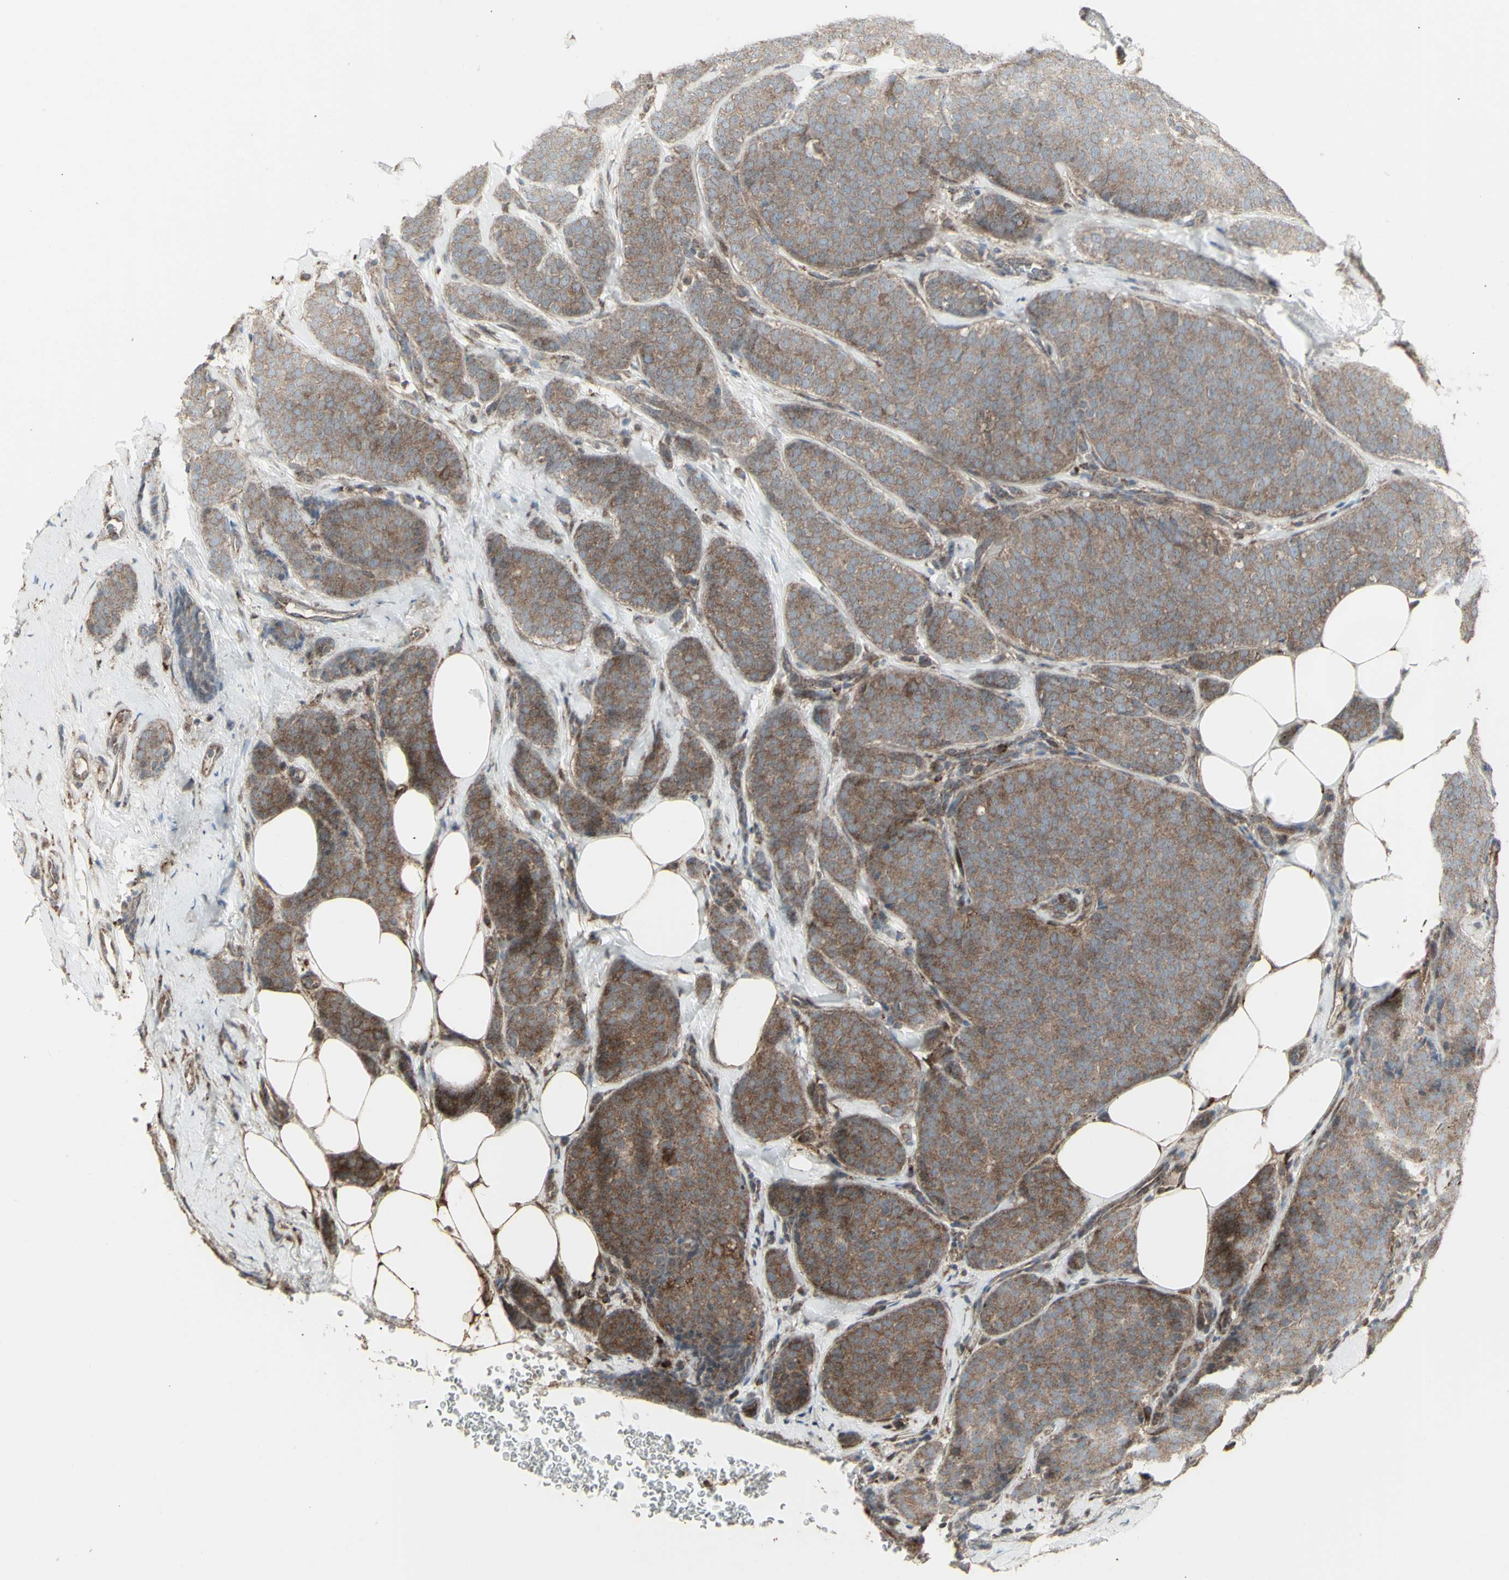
{"staining": {"intensity": "moderate", "quantity": ">75%", "location": "cytoplasmic/membranous"}, "tissue": "breast cancer", "cell_type": "Tumor cells", "image_type": "cancer", "snomed": [{"axis": "morphology", "description": "Lobular carcinoma"}, {"axis": "topography", "description": "Skin"}, {"axis": "topography", "description": "Breast"}], "caption": "Human breast cancer stained with a brown dye exhibits moderate cytoplasmic/membranous positive expression in approximately >75% of tumor cells.", "gene": "RNASEL", "patient": {"sex": "female", "age": 46}}